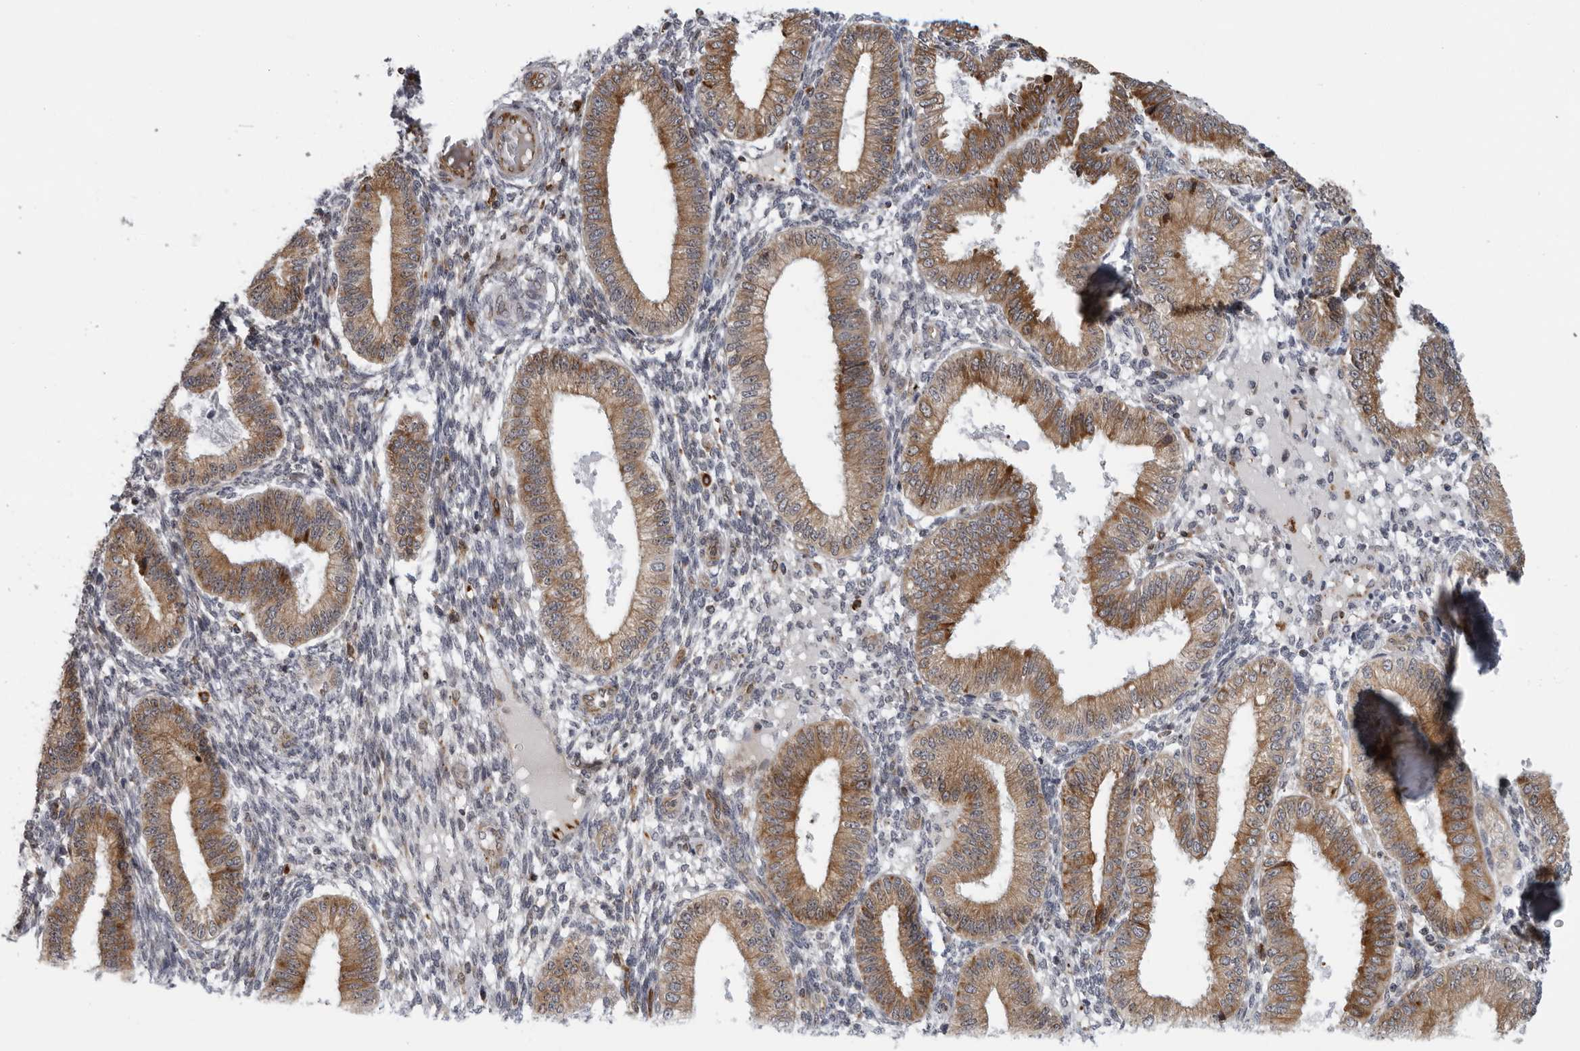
{"staining": {"intensity": "moderate", "quantity": "<25%", "location": "cytoplasmic/membranous"}, "tissue": "endometrium", "cell_type": "Cells in endometrial stroma", "image_type": "normal", "snomed": [{"axis": "morphology", "description": "Normal tissue, NOS"}, {"axis": "topography", "description": "Endometrium"}], "caption": "Moderate cytoplasmic/membranous positivity for a protein is seen in approximately <25% of cells in endometrial stroma of normal endometrium using IHC.", "gene": "ALPK2", "patient": {"sex": "female", "age": 39}}